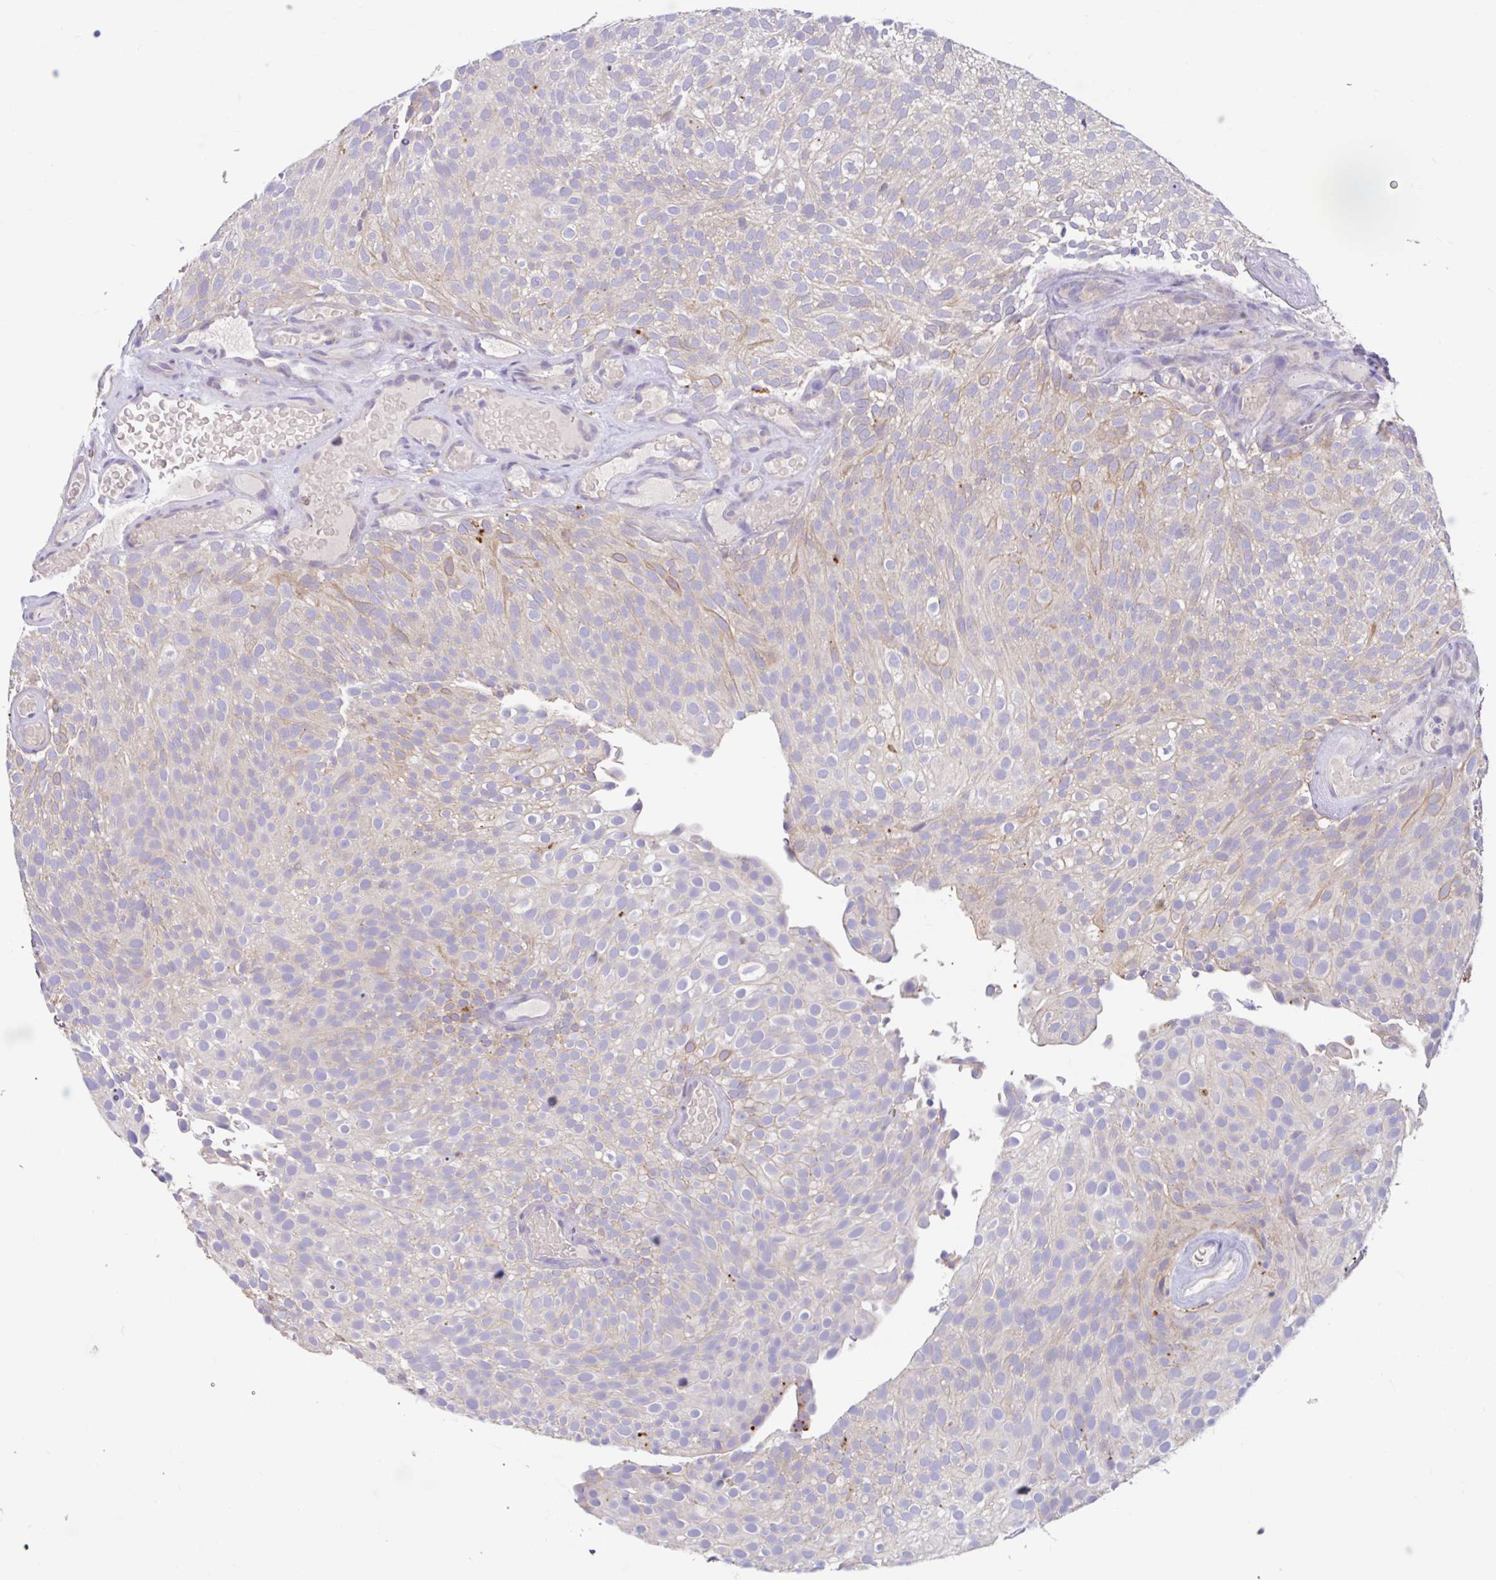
{"staining": {"intensity": "moderate", "quantity": "<25%", "location": "cytoplasmic/membranous"}, "tissue": "urothelial cancer", "cell_type": "Tumor cells", "image_type": "cancer", "snomed": [{"axis": "morphology", "description": "Urothelial carcinoma, Low grade"}, {"axis": "topography", "description": "Urinary bladder"}], "caption": "Immunohistochemical staining of human urothelial cancer reveals moderate cytoplasmic/membranous protein staining in about <25% of tumor cells. (brown staining indicates protein expression, while blue staining denotes nuclei).", "gene": "ZNF33A", "patient": {"sex": "male", "age": 78}}